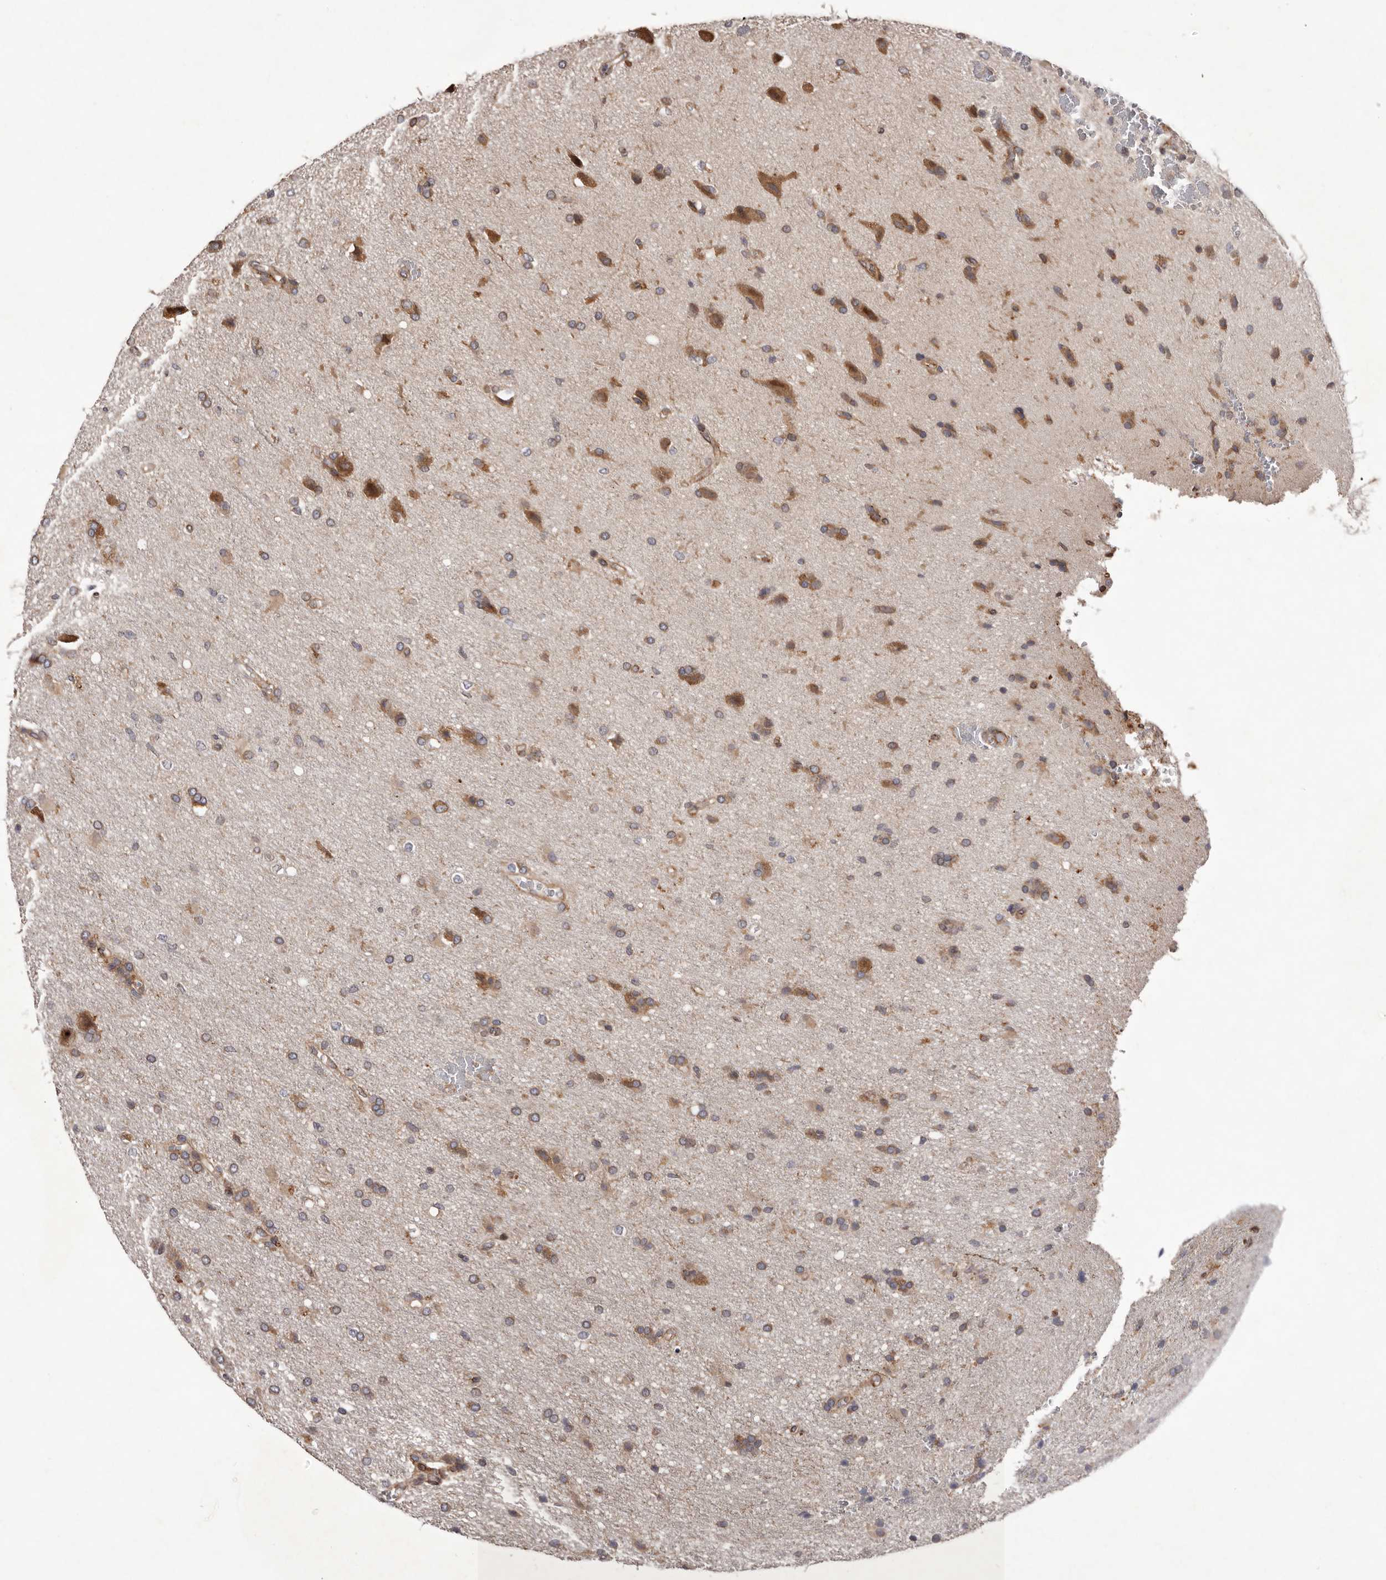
{"staining": {"intensity": "moderate", "quantity": "25%-75%", "location": "cytoplasmic/membranous"}, "tissue": "glioma", "cell_type": "Tumor cells", "image_type": "cancer", "snomed": [{"axis": "morphology", "description": "Glioma, malignant, High grade"}, {"axis": "topography", "description": "Brain"}], "caption": "Human malignant glioma (high-grade) stained for a protein (brown) displays moderate cytoplasmic/membranous positive expression in approximately 25%-75% of tumor cells.", "gene": "GADD45B", "patient": {"sex": "female", "age": 57}}